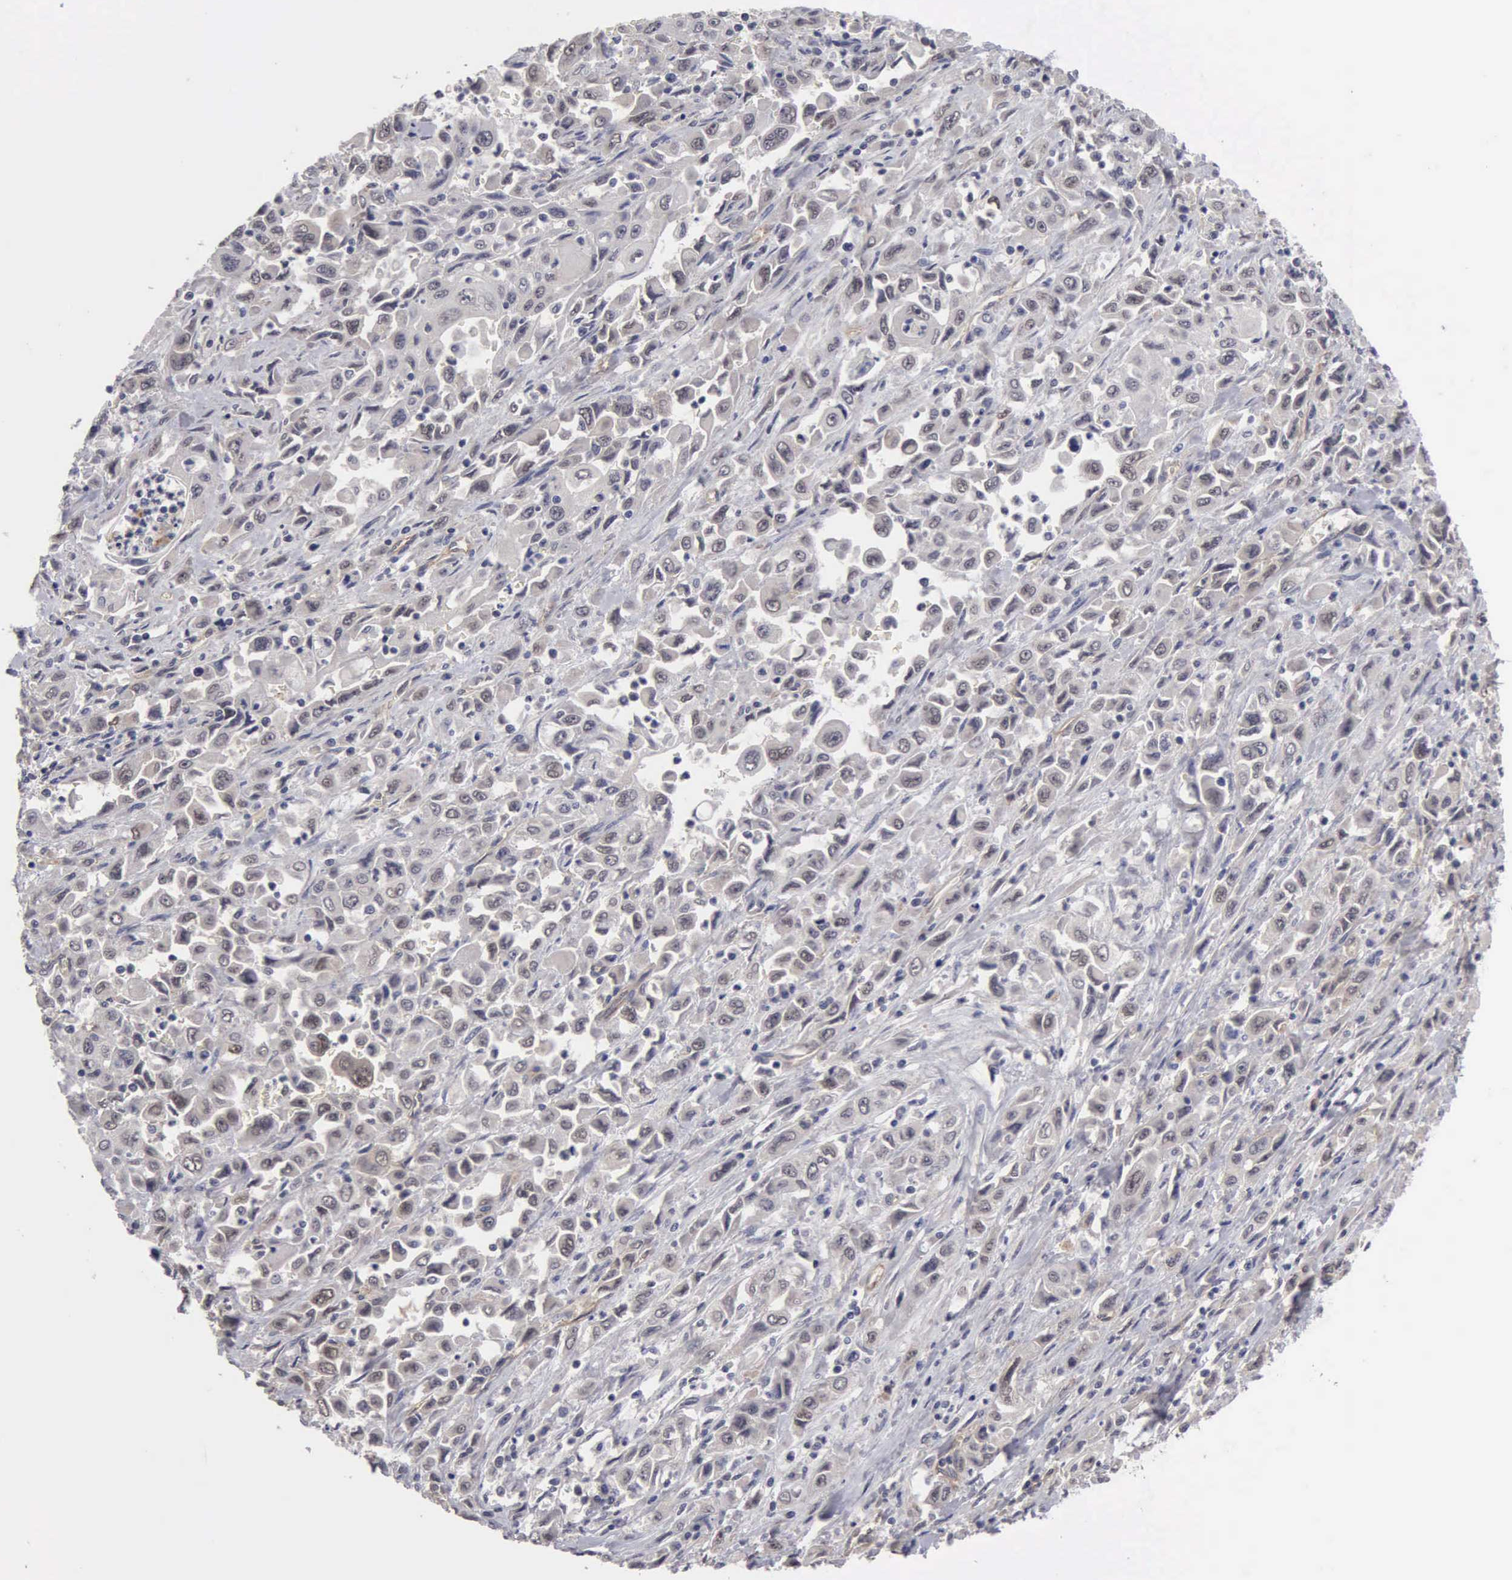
{"staining": {"intensity": "negative", "quantity": "none", "location": "none"}, "tissue": "pancreatic cancer", "cell_type": "Tumor cells", "image_type": "cancer", "snomed": [{"axis": "morphology", "description": "Adenocarcinoma, NOS"}, {"axis": "topography", "description": "Pancreas"}], "caption": "Histopathology image shows no protein expression in tumor cells of pancreatic cancer (adenocarcinoma) tissue.", "gene": "ZBTB33", "patient": {"sex": "male", "age": 70}}